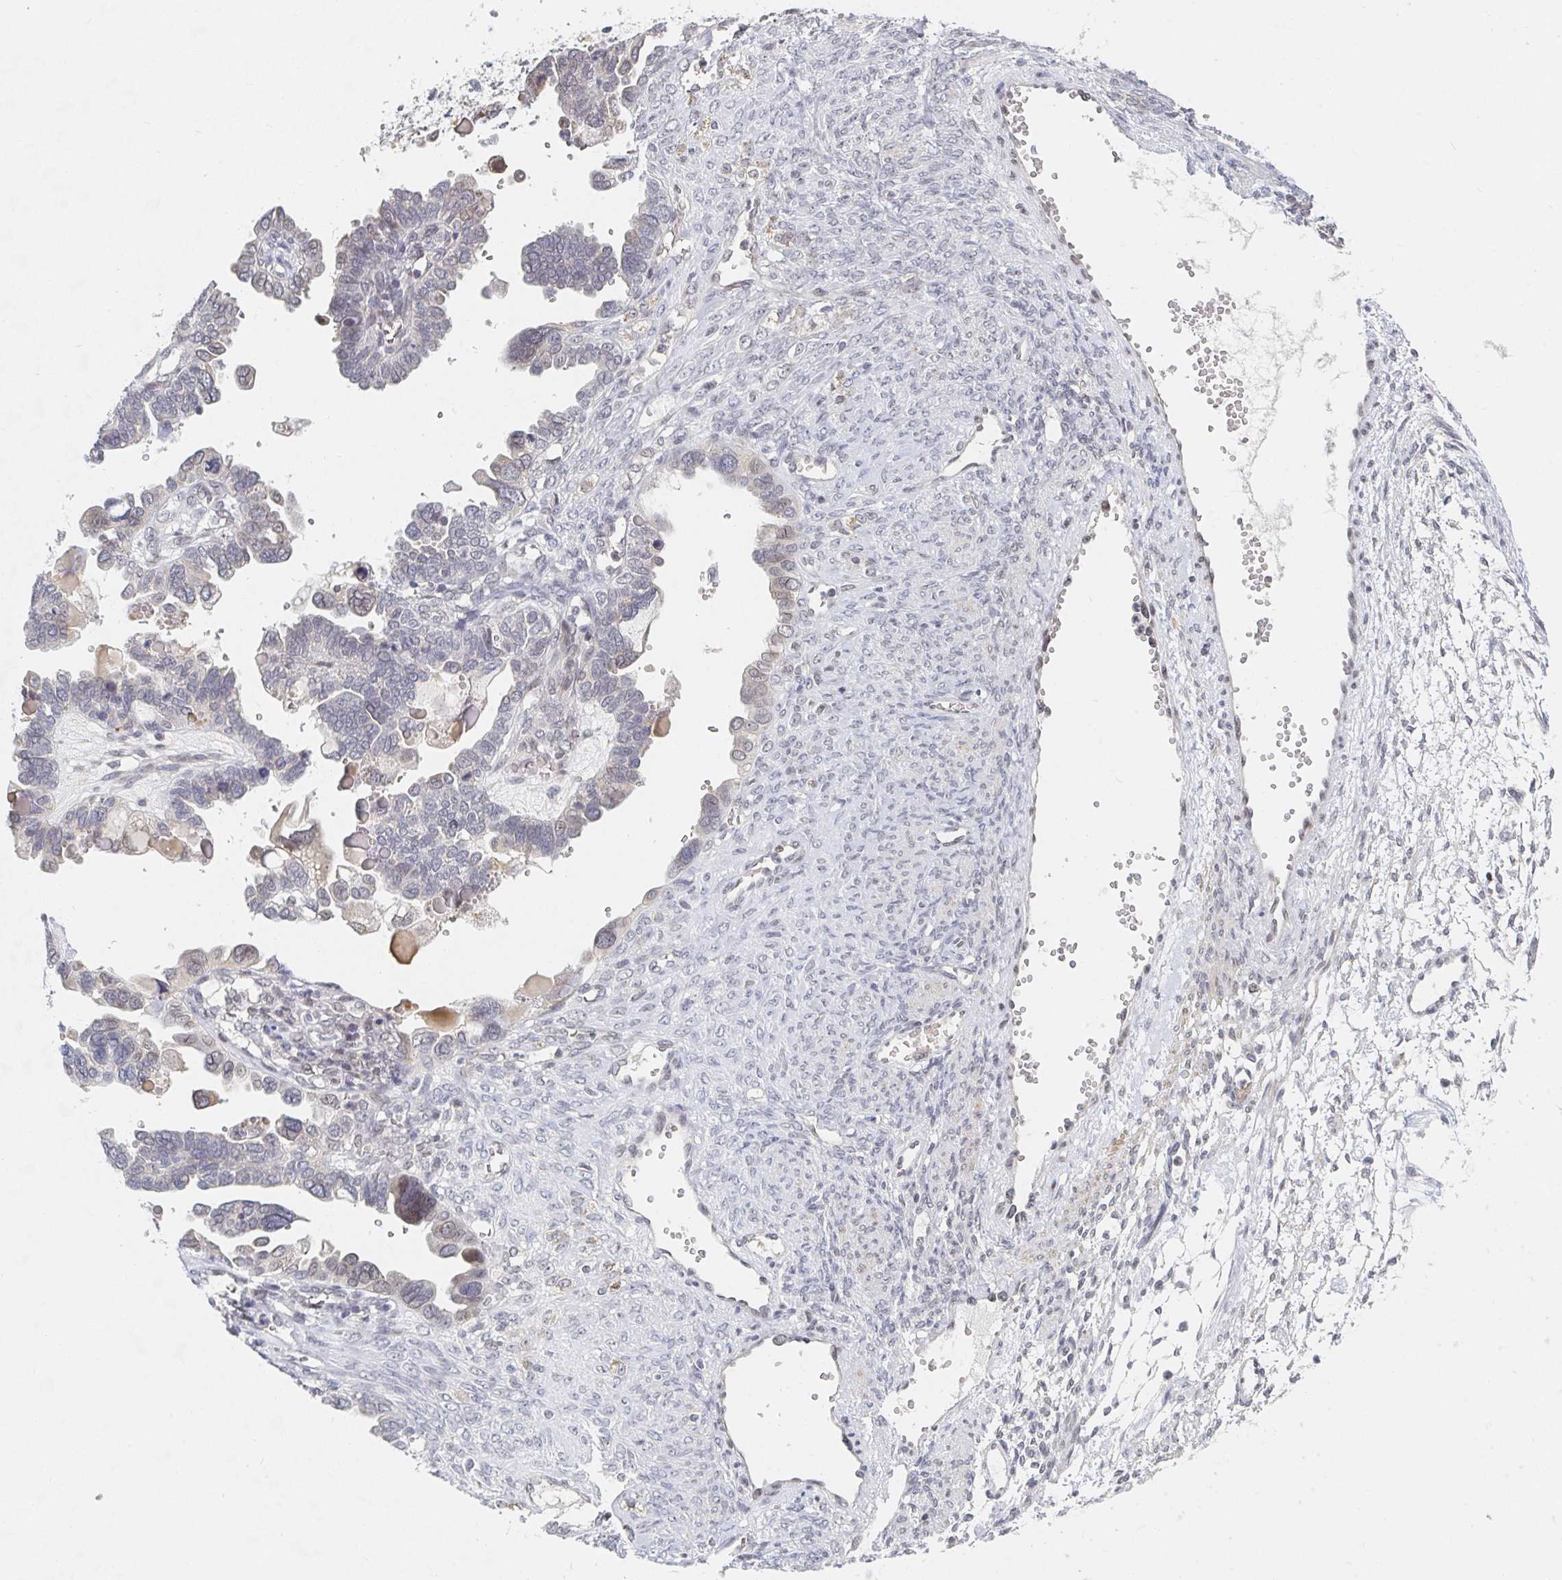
{"staining": {"intensity": "negative", "quantity": "none", "location": "none"}, "tissue": "ovarian cancer", "cell_type": "Tumor cells", "image_type": "cancer", "snomed": [{"axis": "morphology", "description": "Cystadenocarcinoma, serous, NOS"}, {"axis": "topography", "description": "Ovary"}], "caption": "IHC image of neoplastic tissue: human ovarian serous cystadenocarcinoma stained with DAB (3,3'-diaminobenzidine) exhibits no significant protein expression in tumor cells.", "gene": "CHD2", "patient": {"sex": "female", "age": 51}}